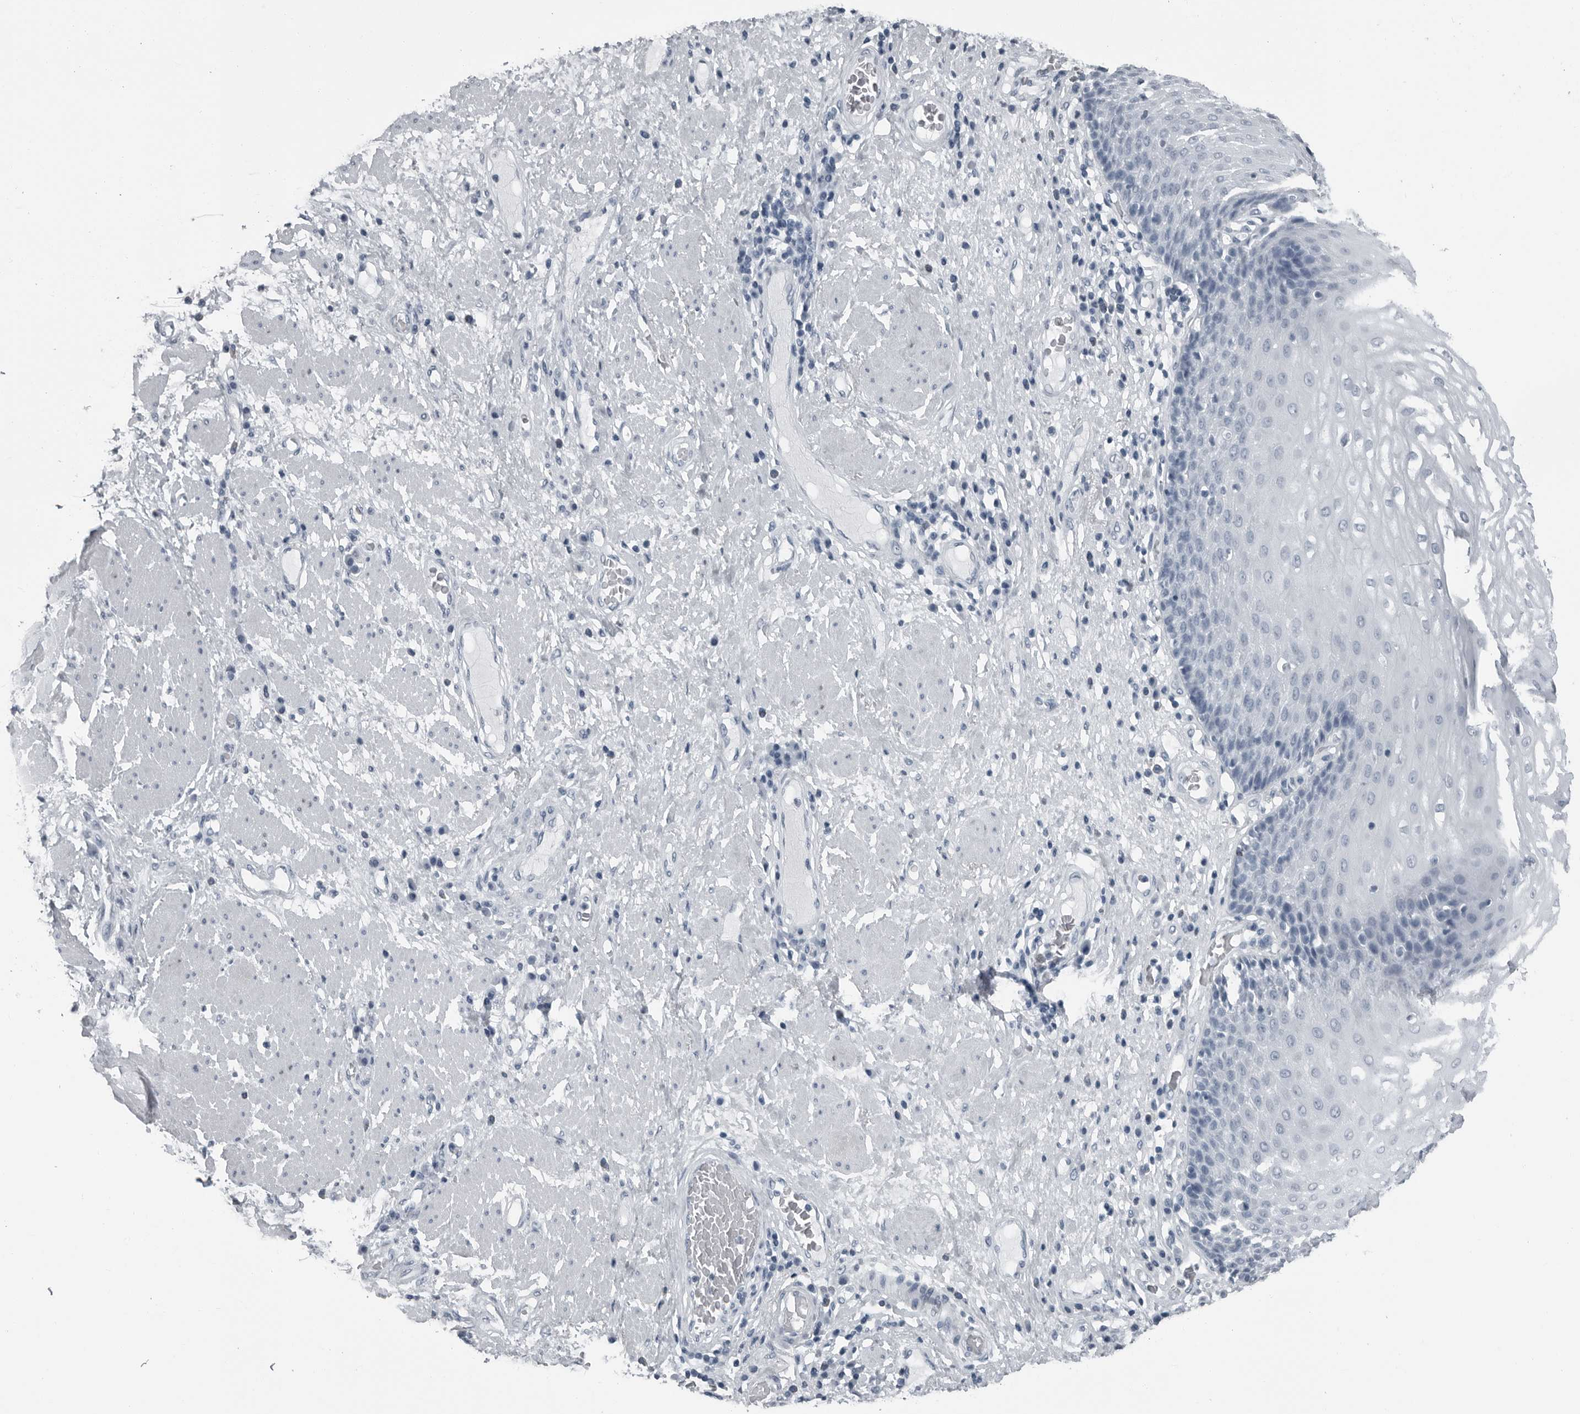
{"staining": {"intensity": "negative", "quantity": "none", "location": "none"}, "tissue": "esophagus", "cell_type": "Squamous epithelial cells", "image_type": "normal", "snomed": [{"axis": "morphology", "description": "Normal tissue, NOS"}, {"axis": "morphology", "description": "Adenocarcinoma, NOS"}, {"axis": "topography", "description": "Esophagus"}], "caption": "The micrograph demonstrates no staining of squamous epithelial cells in benign esophagus. (DAB (3,3'-diaminobenzidine) IHC, high magnification).", "gene": "PRSS1", "patient": {"sex": "male", "age": 62}}